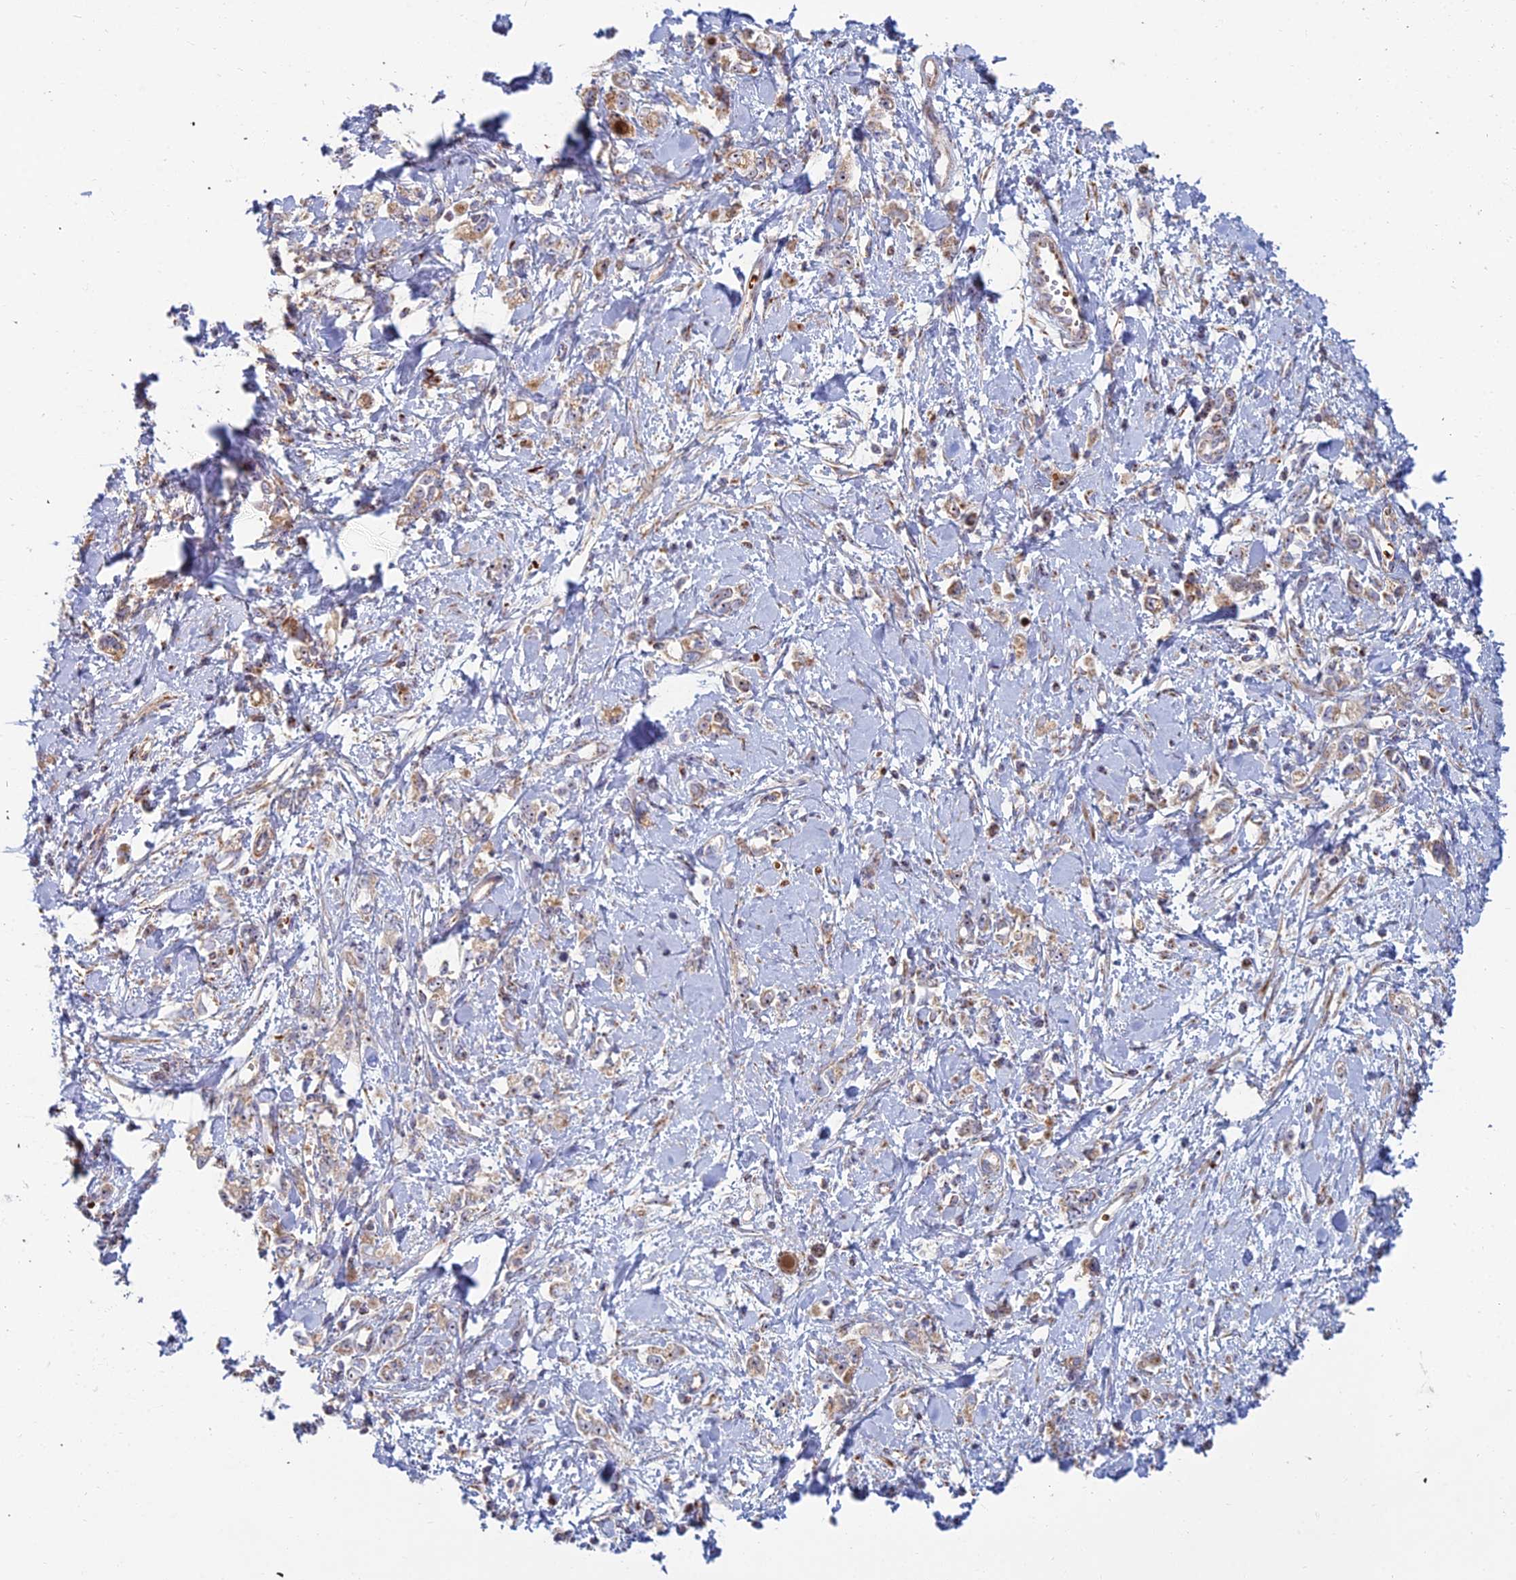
{"staining": {"intensity": "weak", "quantity": ">75%", "location": "cytoplasmic/membranous"}, "tissue": "stomach cancer", "cell_type": "Tumor cells", "image_type": "cancer", "snomed": [{"axis": "morphology", "description": "Adenocarcinoma, NOS"}, {"axis": "topography", "description": "Stomach"}], "caption": "Immunohistochemical staining of human stomach cancer exhibits low levels of weak cytoplasmic/membranous protein expression in about >75% of tumor cells.", "gene": "SLC35F4", "patient": {"sex": "female", "age": 76}}